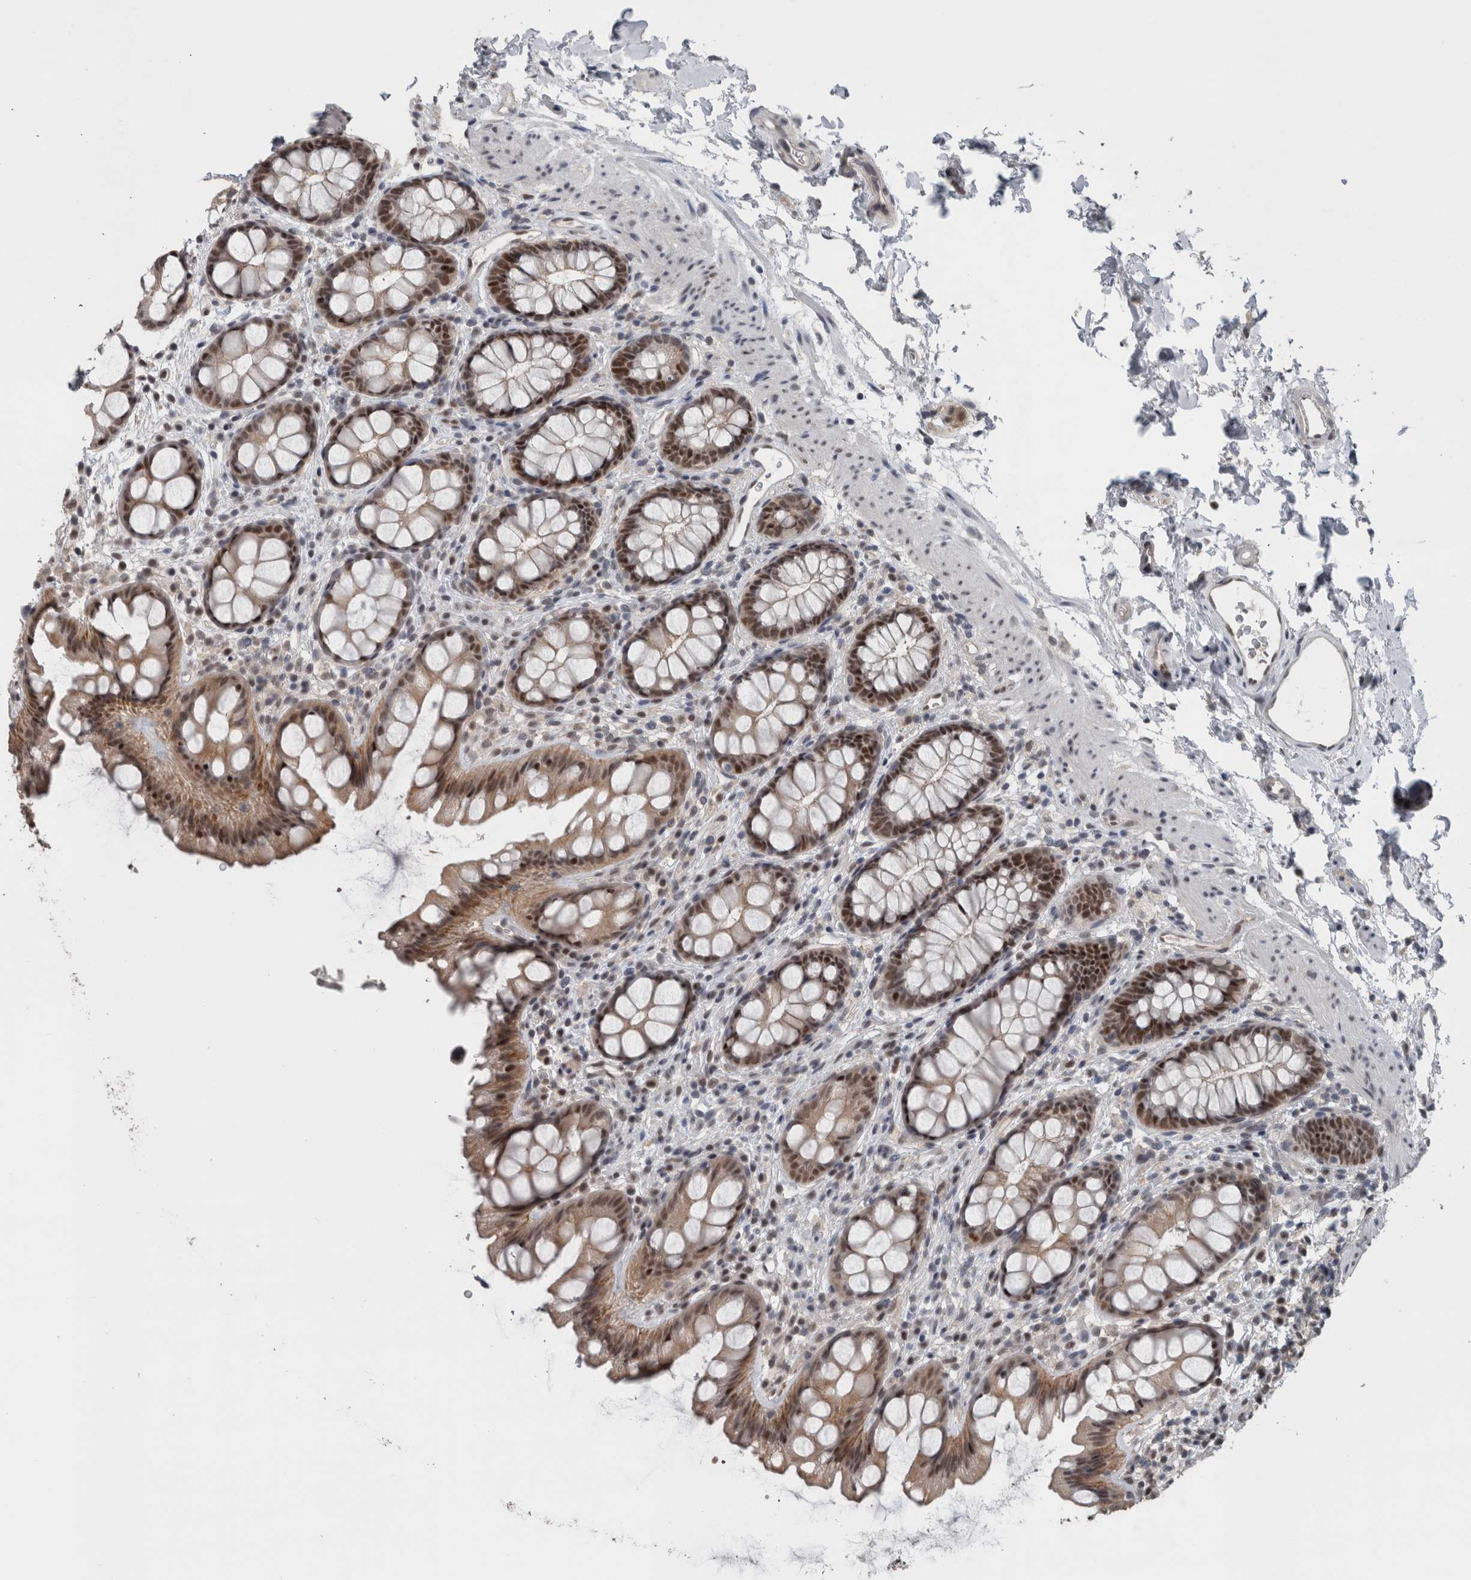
{"staining": {"intensity": "moderate", "quantity": ">75%", "location": "nuclear"}, "tissue": "rectum", "cell_type": "Glandular cells", "image_type": "normal", "snomed": [{"axis": "morphology", "description": "Normal tissue, NOS"}, {"axis": "topography", "description": "Rectum"}], "caption": "Rectum was stained to show a protein in brown. There is medium levels of moderate nuclear expression in approximately >75% of glandular cells. The staining was performed using DAB to visualize the protein expression in brown, while the nuclei were stained in blue with hematoxylin (Magnification: 20x).", "gene": "ZBTB21", "patient": {"sex": "female", "age": 65}}